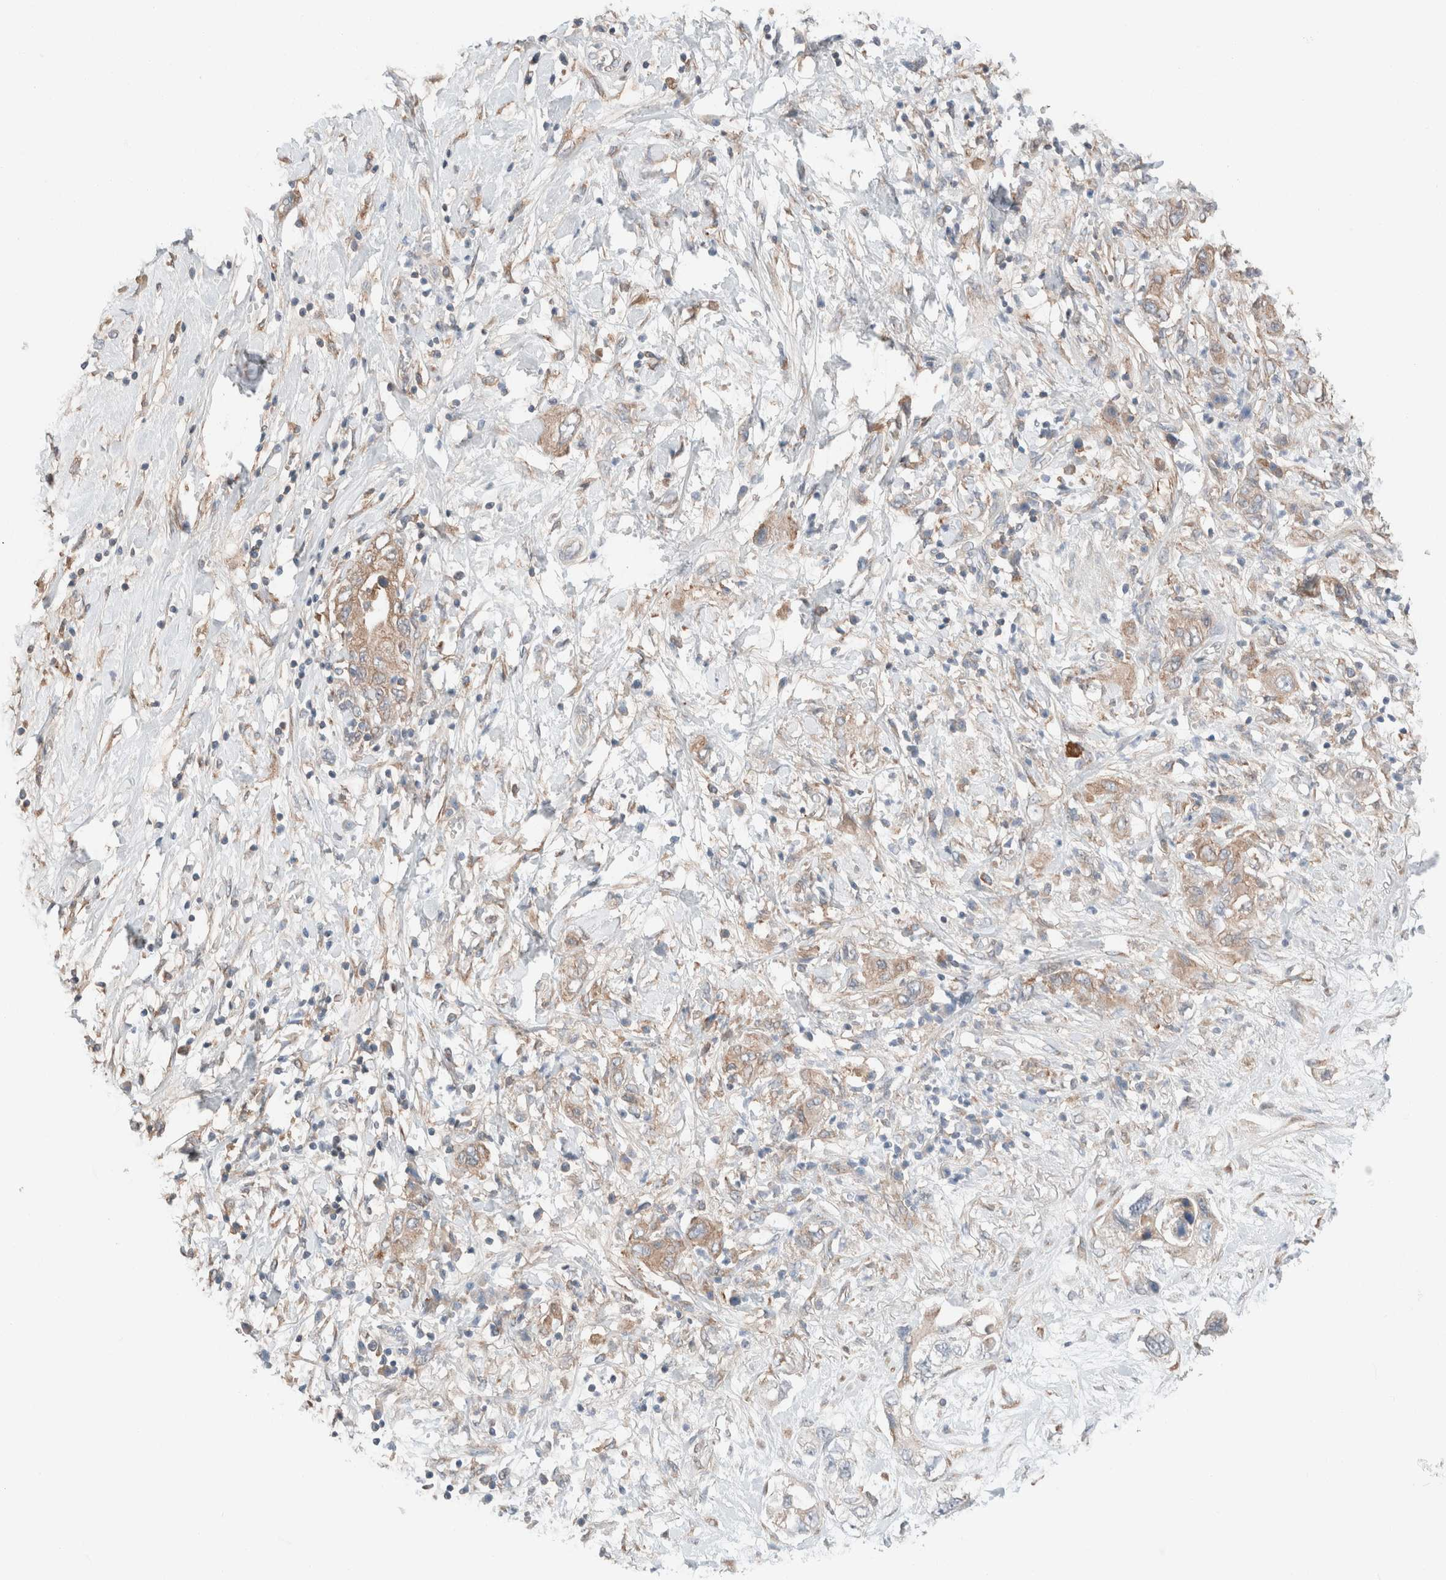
{"staining": {"intensity": "weak", "quantity": ">75%", "location": "cytoplasmic/membranous"}, "tissue": "pancreatic cancer", "cell_type": "Tumor cells", "image_type": "cancer", "snomed": [{"axis": "morphology", "description": "Adenocarcinoma, NOS"}, {"axis": "topography", "description": "Pancreas"}], "caption": "There is low levels of weak cytoplasmic/membranous expression in tumor cells of pancreatic adenocarcinoma, as demonstrated by immunohistochemical staining (brown color).", "gene": "PCM1", "patient": {"sex": "female", "age": 73}}